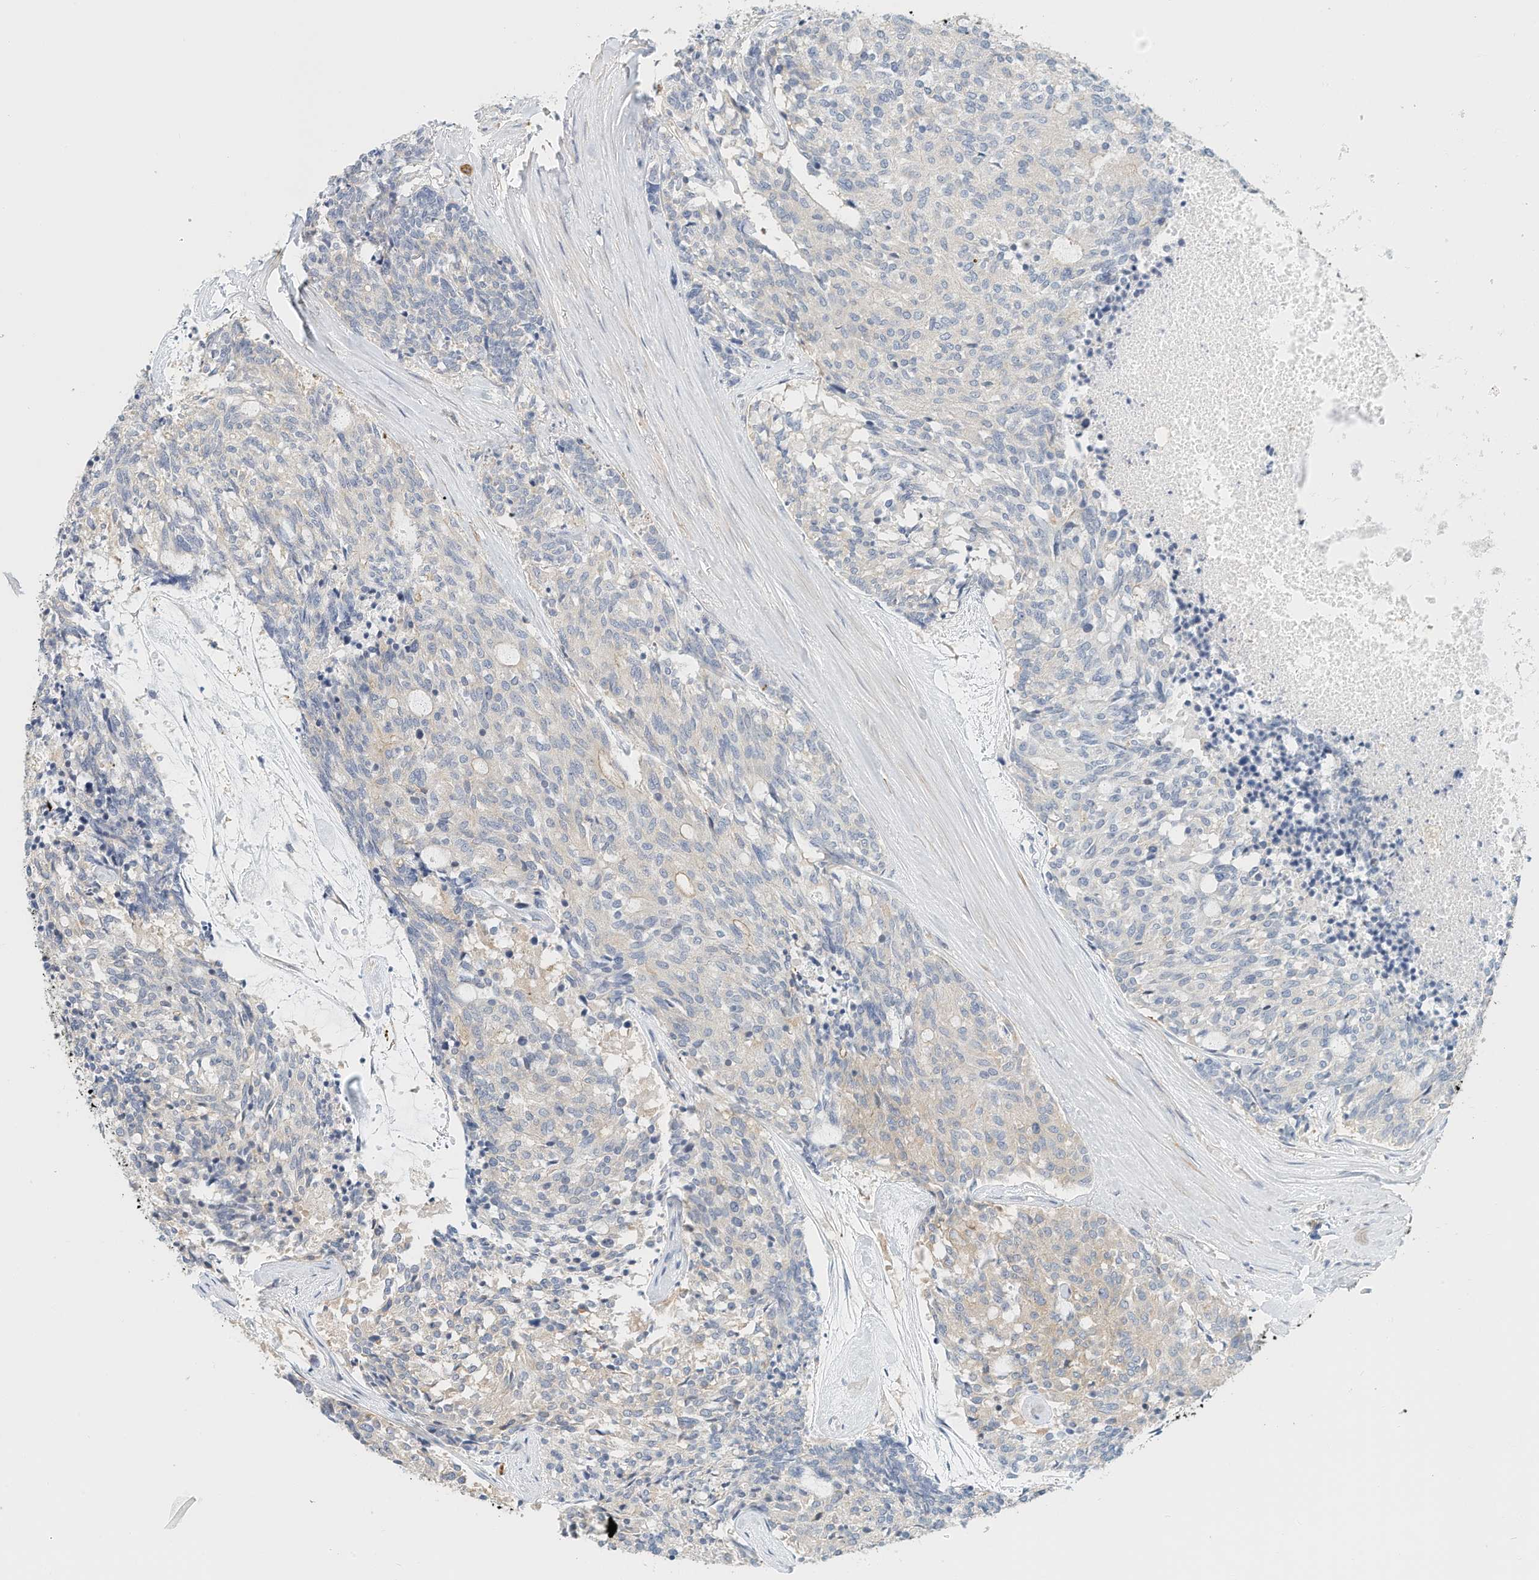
{"staining": {"intensity": "negative", "quantity": "none", "location": "none"}, "tissue": "carcinoid", "cell_type": "Tumor cells", "image_type": "cancer", "snomed": [{"axis": "morphology", "description": "Carcinoid, malignant, NOS"}, {"axis": "topography", "description": "Pancreas"}], "caption": "The micrograph demonstrates no significant staining in tumor cells of carcinoid.", "gene": "MICAL1", "patient": {"sex": "female", "age": 54}}